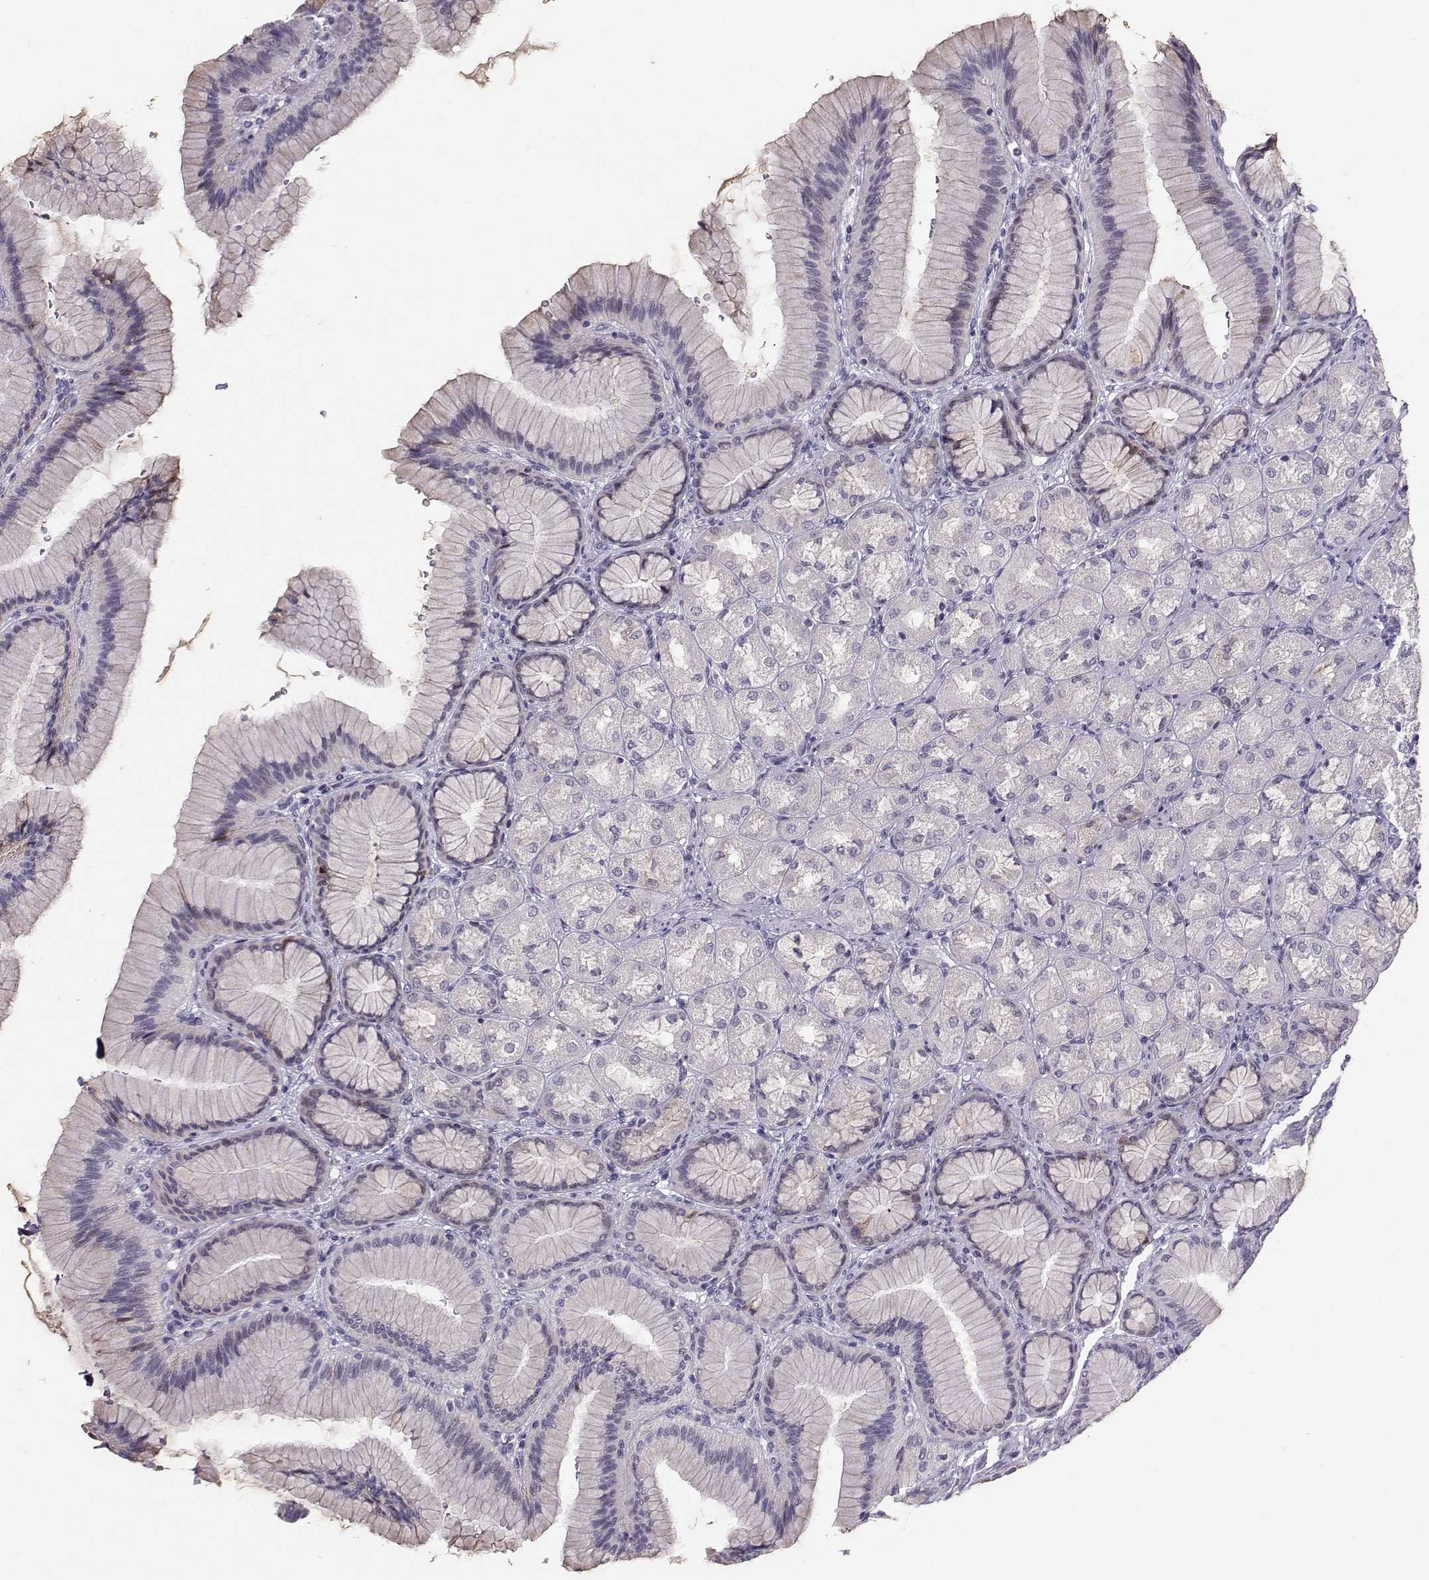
{"staining": {"intensity": "moderate", "quantity": "<25%", "location": "cytoplasmic/membranous"}, "tissue": "stomach", "cell_type": "Glandular cells", "image_type": "normal", "snomed": [{"axis": "morphology", "description": "Normal tissue, NOS"}, {"axis": "morphology", "description": "Adenocarcinoma, NOS"}, {"axis": "morphology", "description": "Adenocarcinoma, High grade"}, {"axis": "topography", "description": "Stomach, upper"}, {"axis": "topography", "description": "Stomach"}], "caption": "Immunohistochemistry image of unremarkable stomach: stomach stained using immunohistochemistry exhibits low levels of moderate protein expression localized specifically in the cytoplasmic/membranous of glandular cells, appearing as a cytoplasmic/membranous brown color.", "gene": "PKP2", "patient": {"sex": "female", "age": 65}}